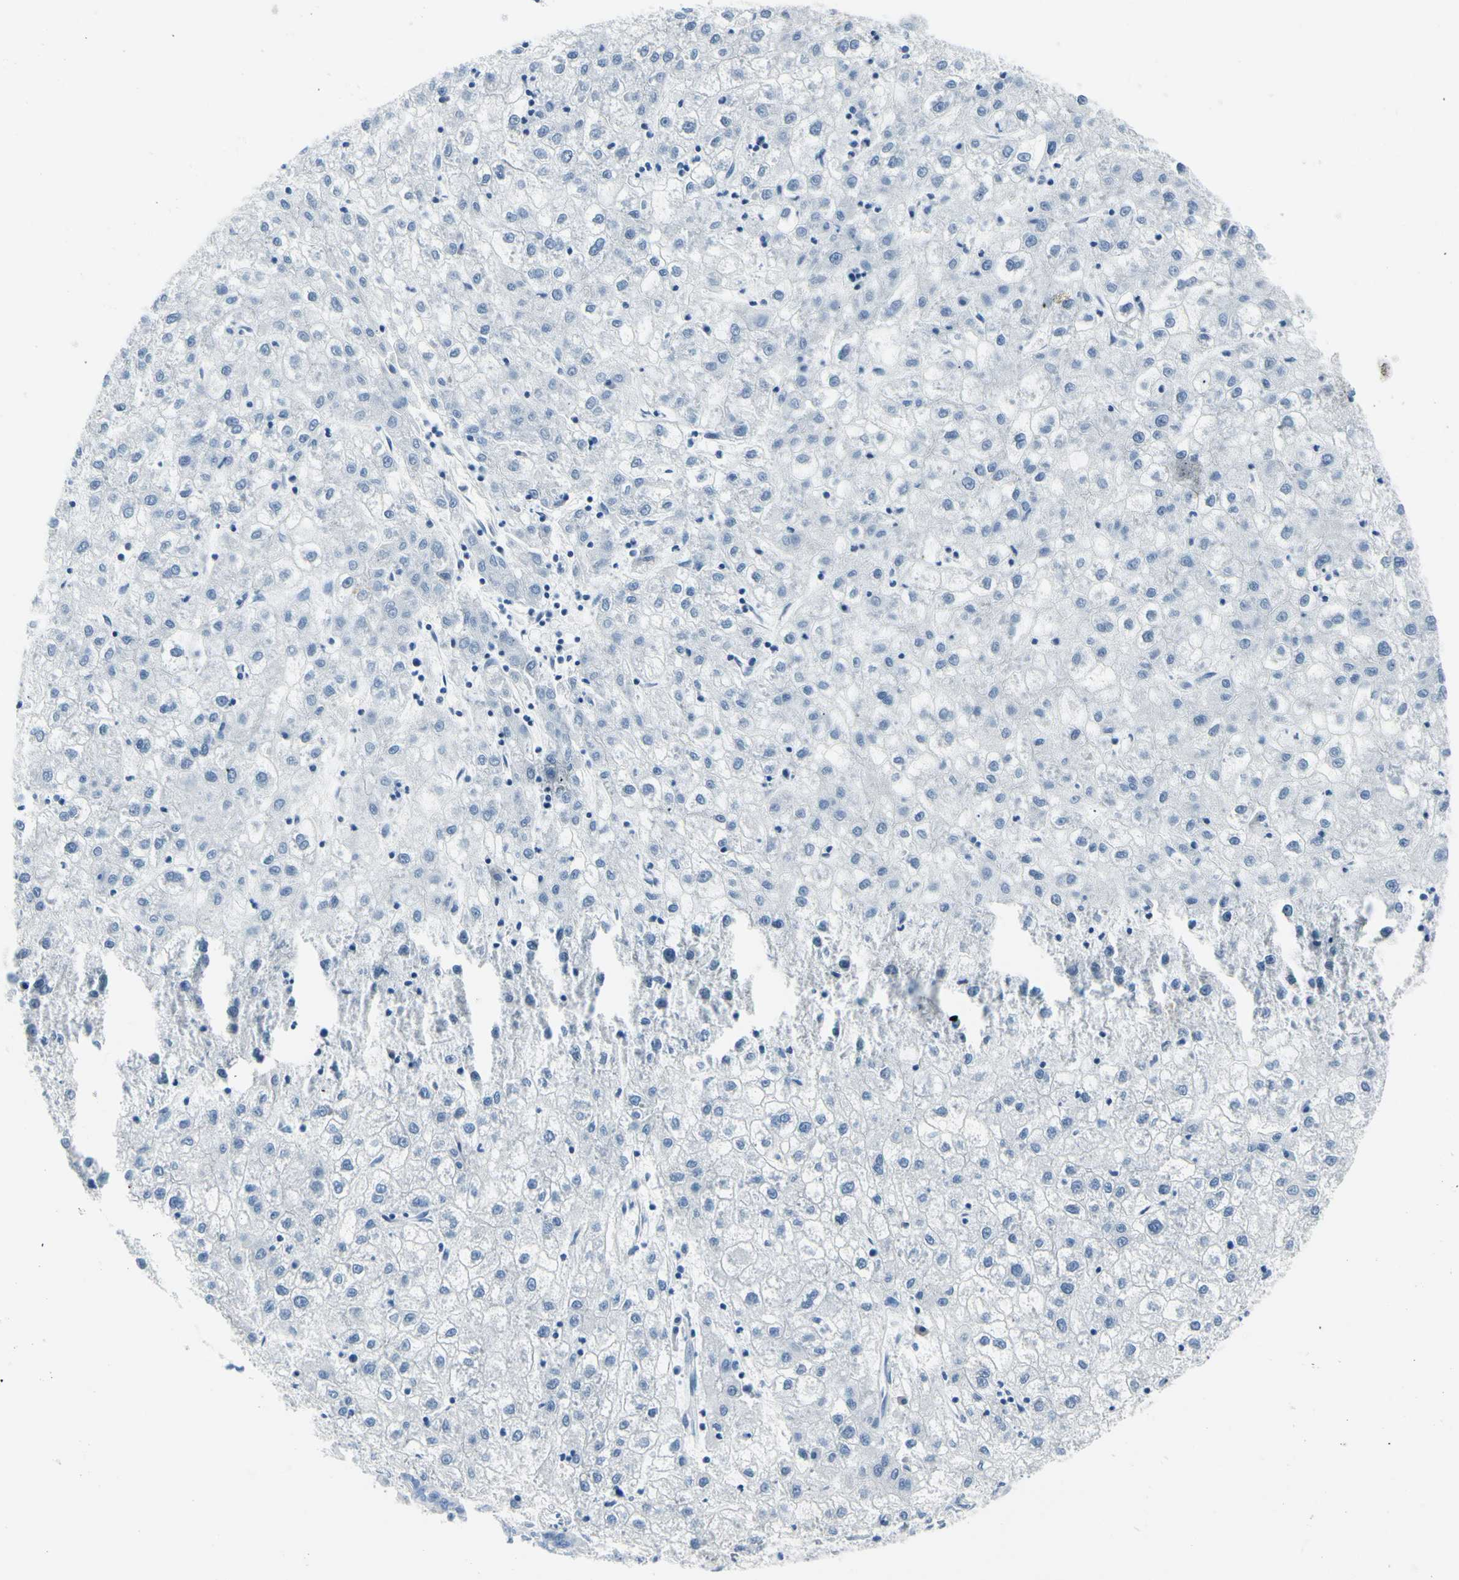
{"staining": {"intensity": "negative", "quantity": "none", "location": "none"}, "tissue": "liver cancer", "cell_type": "Tumor cells", "image_type": "cancer", "snomed": [{"axis": "morphology", "description": "Carcinoma, Hepatocellular, NOS"}, {"axis": "topography", "description": "Liver"}], "caption": "A high-resolution histopathology image shows immunohistochemistry (IHC) staining of liver cancer (hepatocellular carcinoma), which reveals no significant positivity in tumor cells.", "gene": "TPO", "patient": {"sex": "male", "age": 72}}